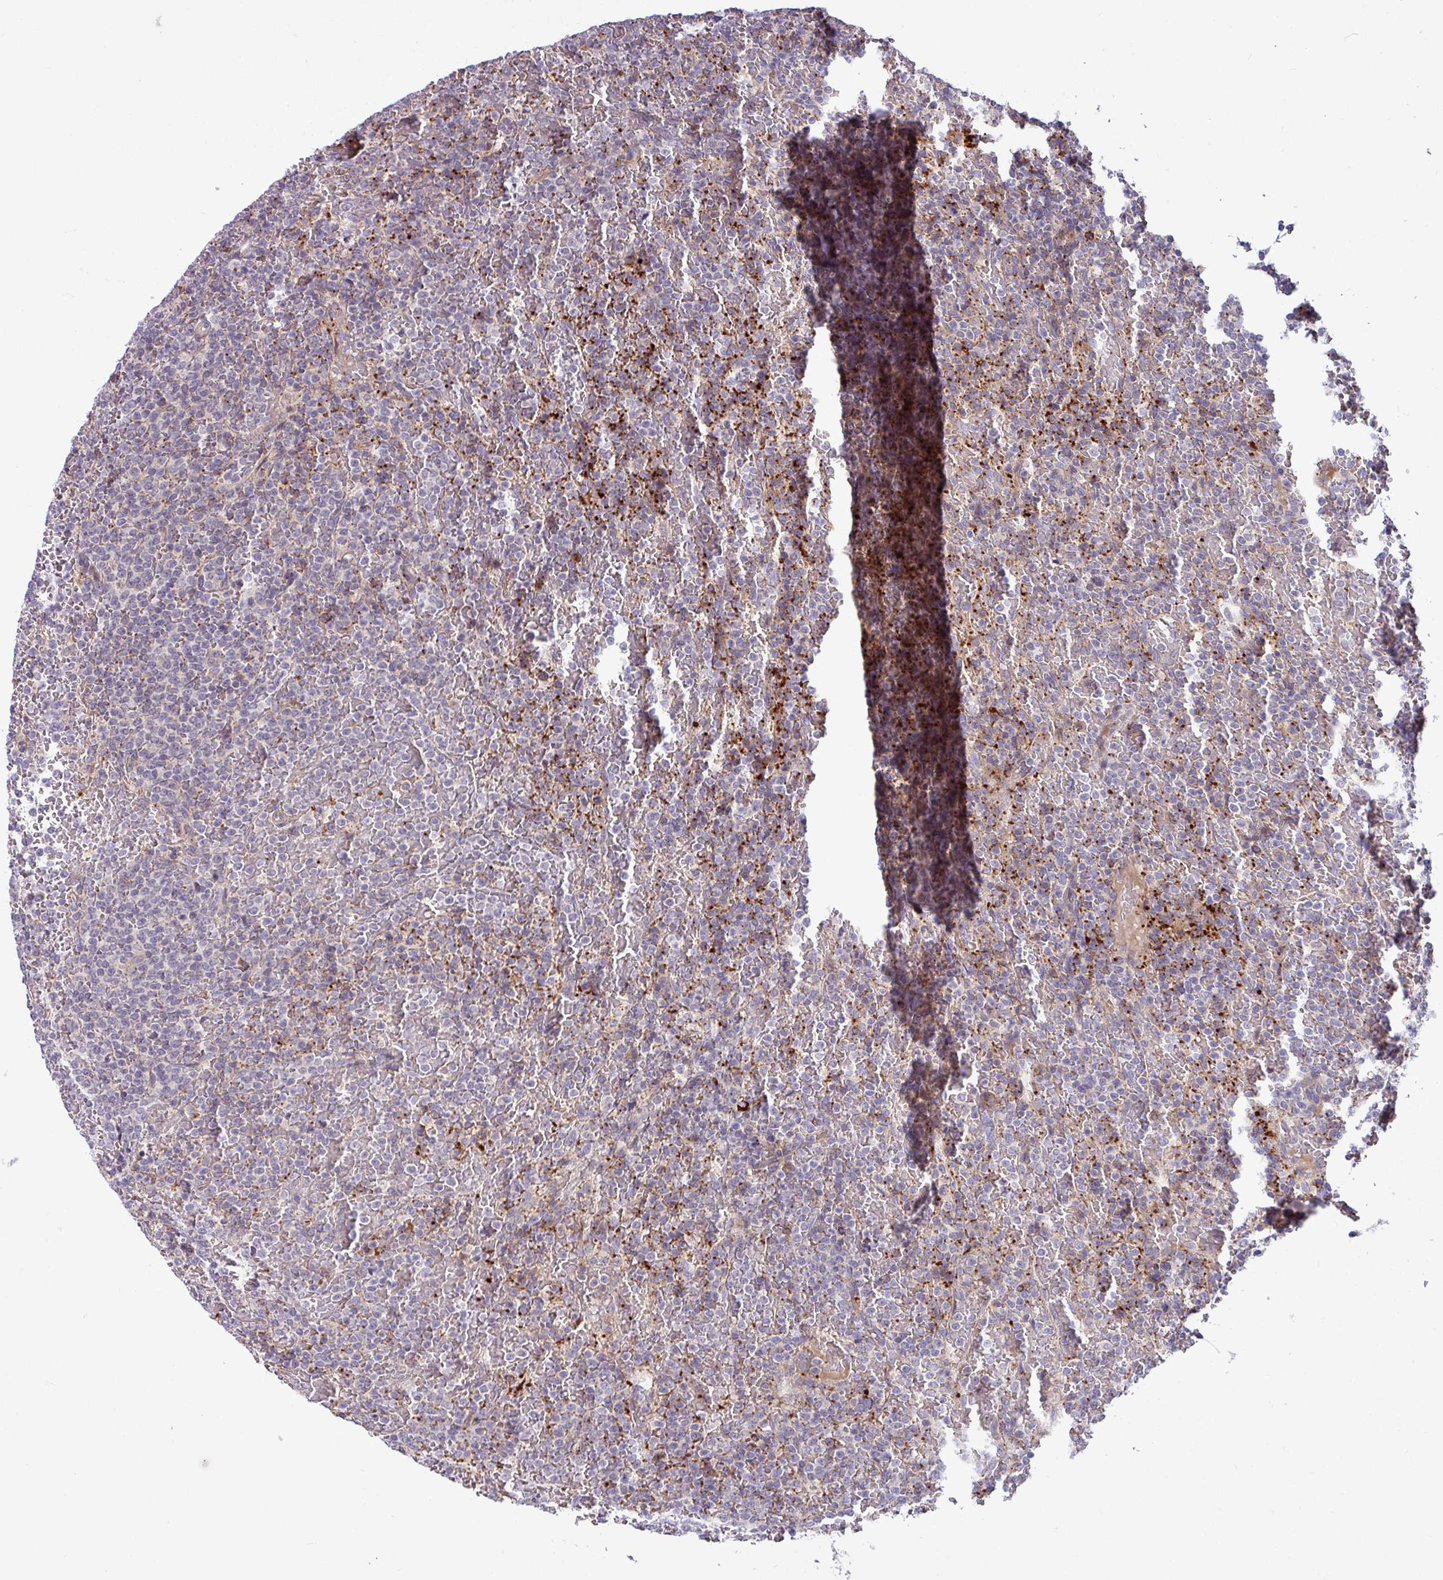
{"staining": {"intensity": "moderate", "quantity": "<25%", "location": "cytoplasmic/membranous"}, "tissue": "lymphoma", "cell_type": "Tumor cells", "image_type": "cancer", "snomed": [{"axis": "morphology", "description": "Malignant lymphoma, non-Hodgkin's type, Low grade"}, {"axis": "topography", "description": "Spleen"}], "caption": "Low-grade malignant lymphoma, non-Hodgkin's type stained with a protein marker shows moderate staining in tumor cells.", "gene": "B4GALNT4", "patient": {"sex": "male", "age": 60}}